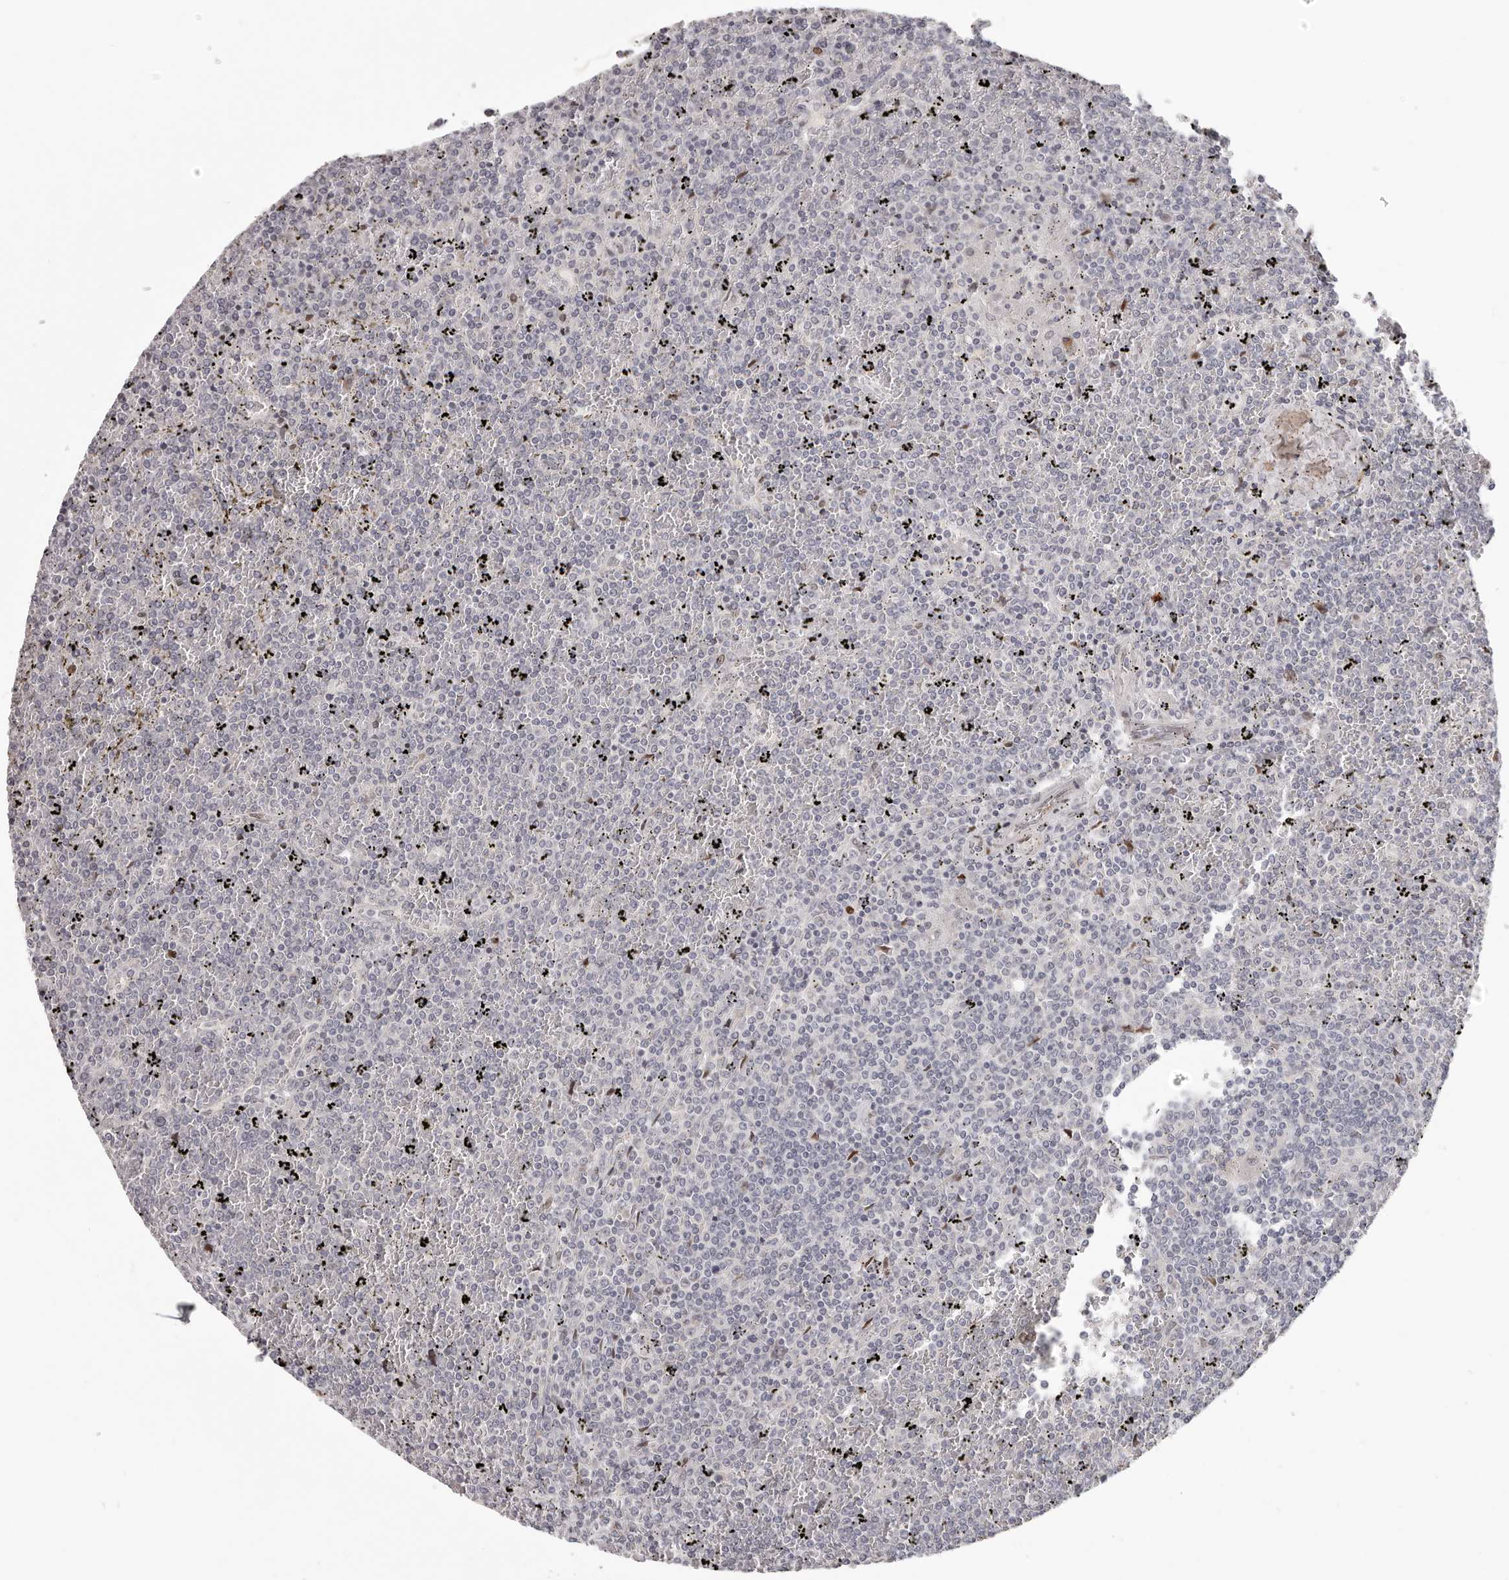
{"staining": {"intensity": "negative", "quantity": "none", "location": "none"}, "tissue": "lymphoma", "cell_type": "Tumor cells", "image_type": "cancer", "snomed": [{"axis": "morphology", "description": "Malignant lymphoma, non-Hodgkin's type, Low grade"}, {"axis": "topography", "description": "Spleen"}], "caption": "There is no significant expression in tumor cells of low-grade malignant lymphoma, non-Hodgkin's type.", "gene": "SRP19", "patient": {"sex": "female", "age": 19}}